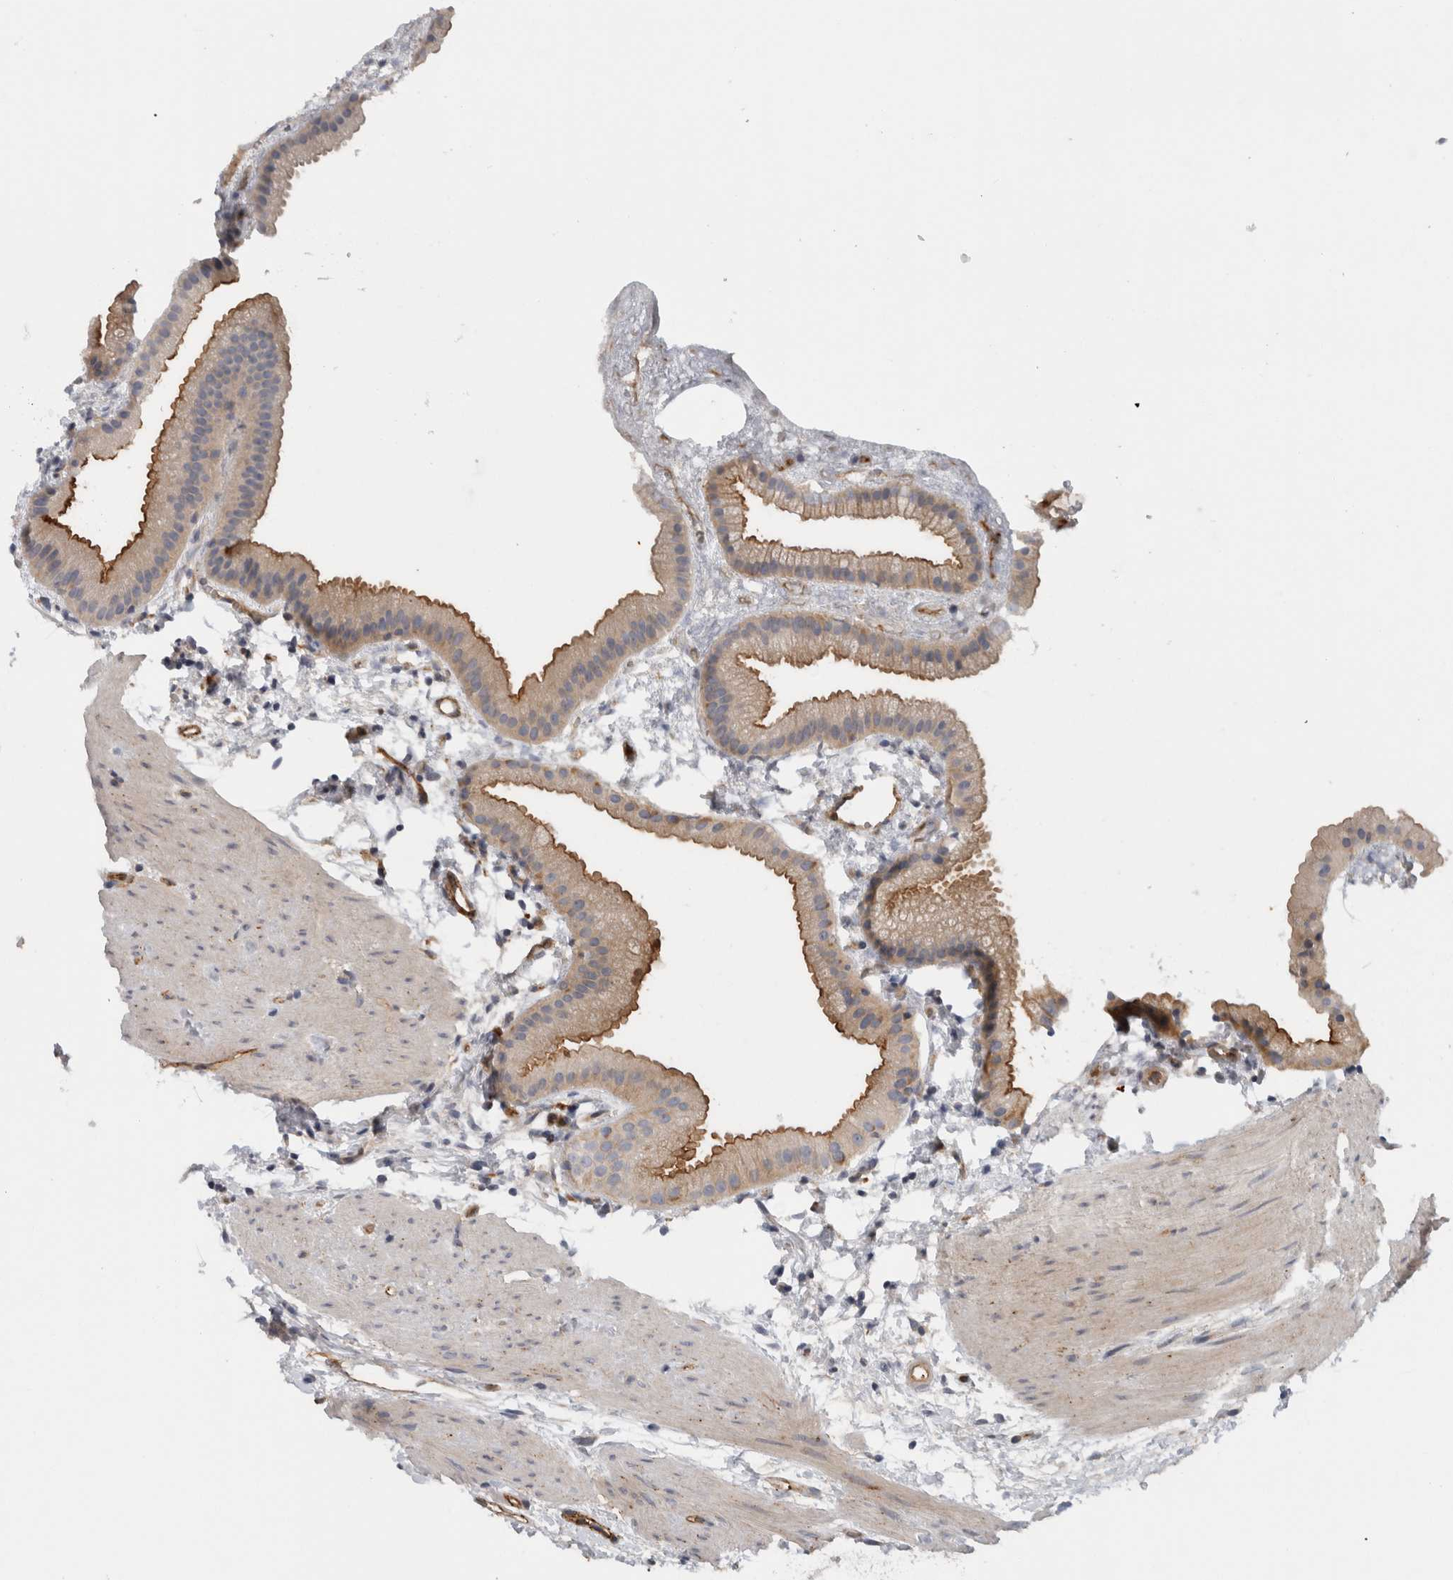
{"staining": {"intensity": "moderate", "quantity": "25%-75%", "location": "cytoplasmic/membranous"}, "tissue": "gallbladder", "cell_type": "Glandular cells", "image_type": "normal", "snomed": [{"axis": "morphology", "description": "Normal tissue, NOS"}, {"axis": "topography", "description": "Gallbladder"}], "caption": "Glandular cells exhibit medium levels of moderate cytoplasmic/membranous expression in about 25%-75% of cells in benign human gallbladder.", "gene": "CD59", "patient": {"sex": "female", "age": 64}}